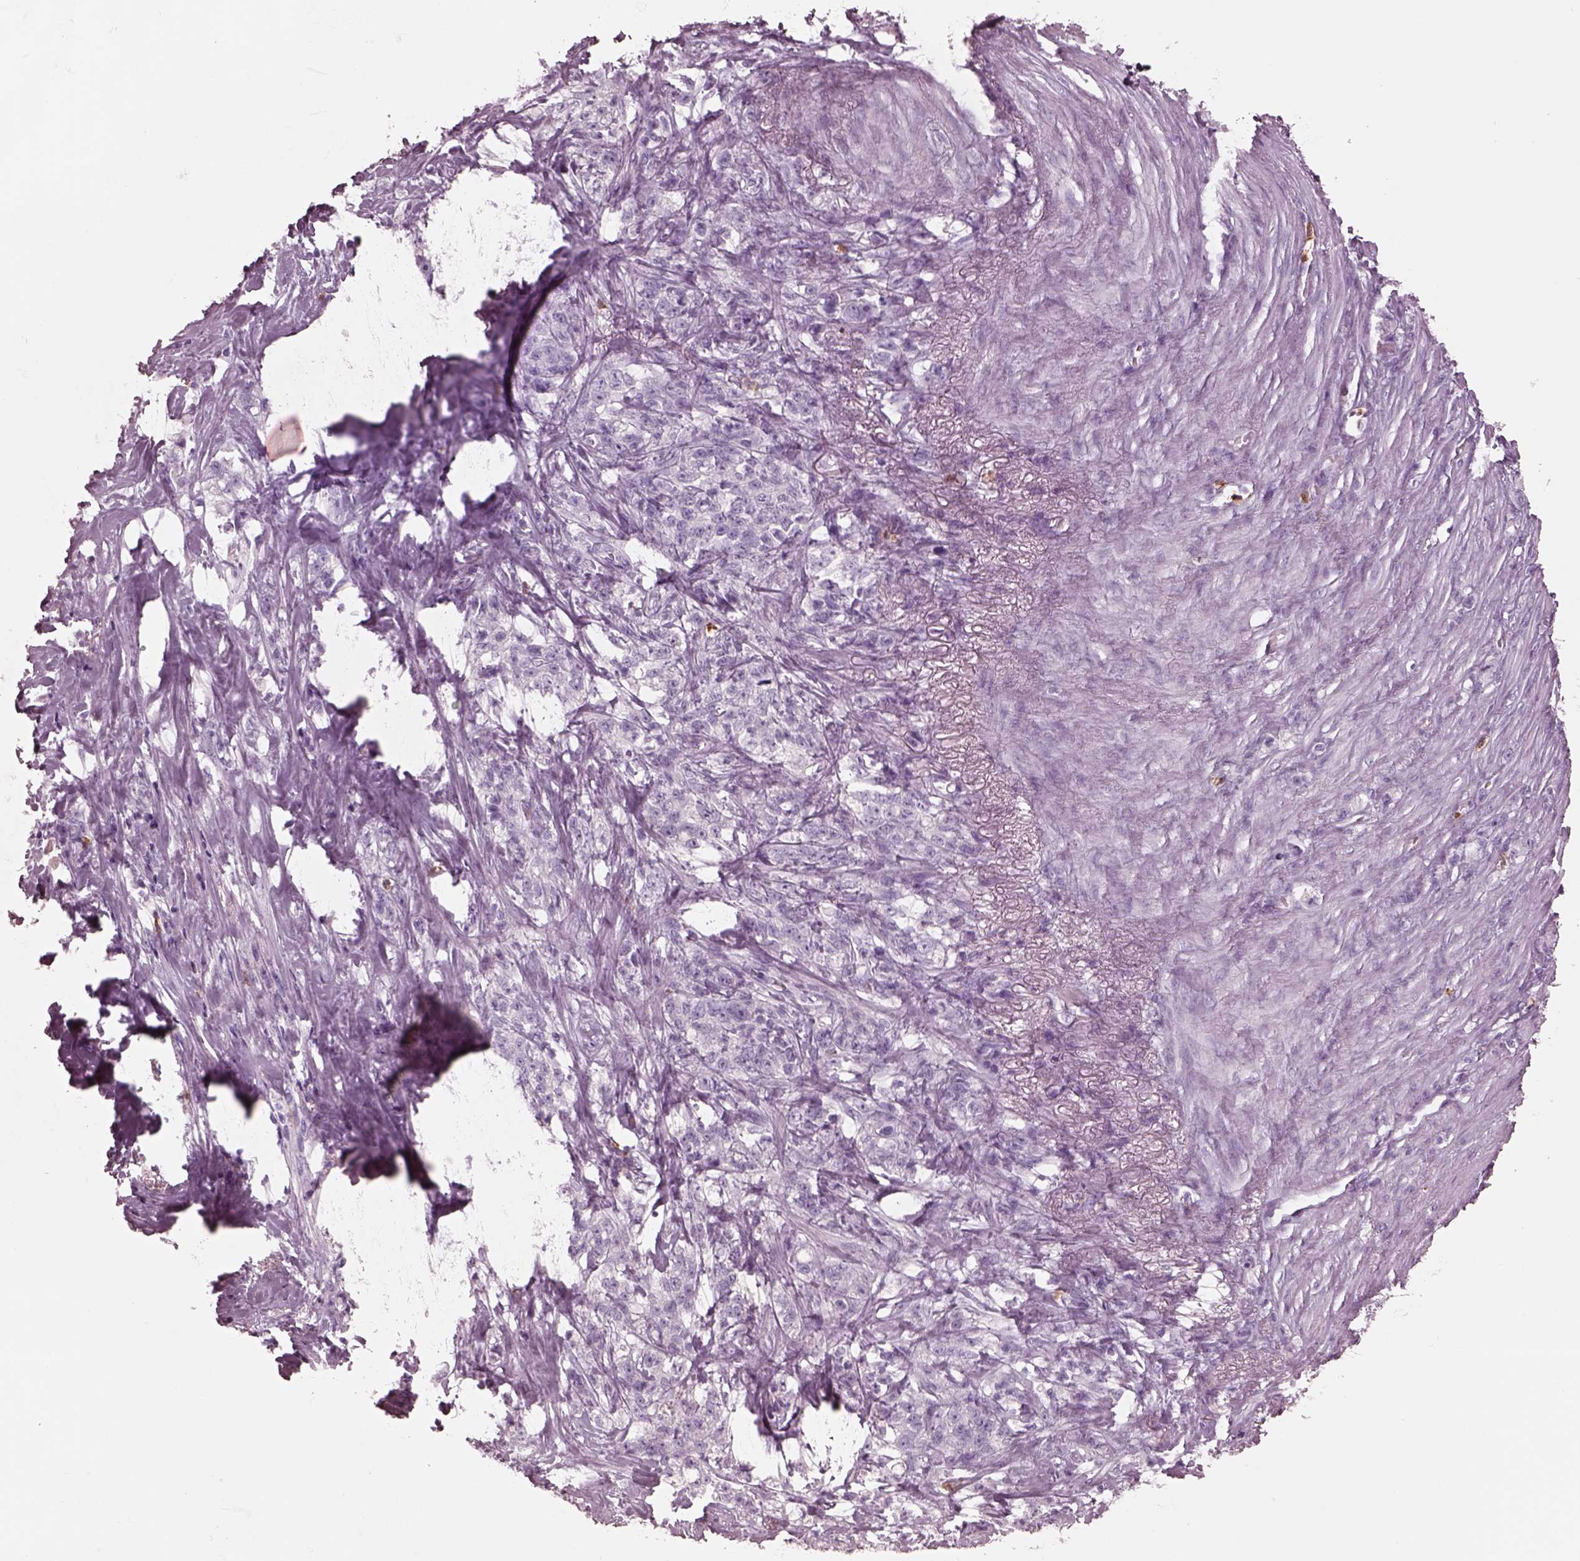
{"staining": {"intensity": "negative", "quantity": "none", "location": "none"}, "tissue": "stomach cancer", "cell_type": "Tumor cells", "image_type": "cancer", "snomed": [{"axis": "morphology", "description": "Adenocarcinoma, NOS"}, {"axis": "topography", "description": "Stomach, lower"}], "caption": "This is a micrograph of IHC staining of adenocarcinoma (stomach), which shows no positivity in tumor cells.", "gene": "ELANE", "patient": {"sex": "male", "age": 88}}